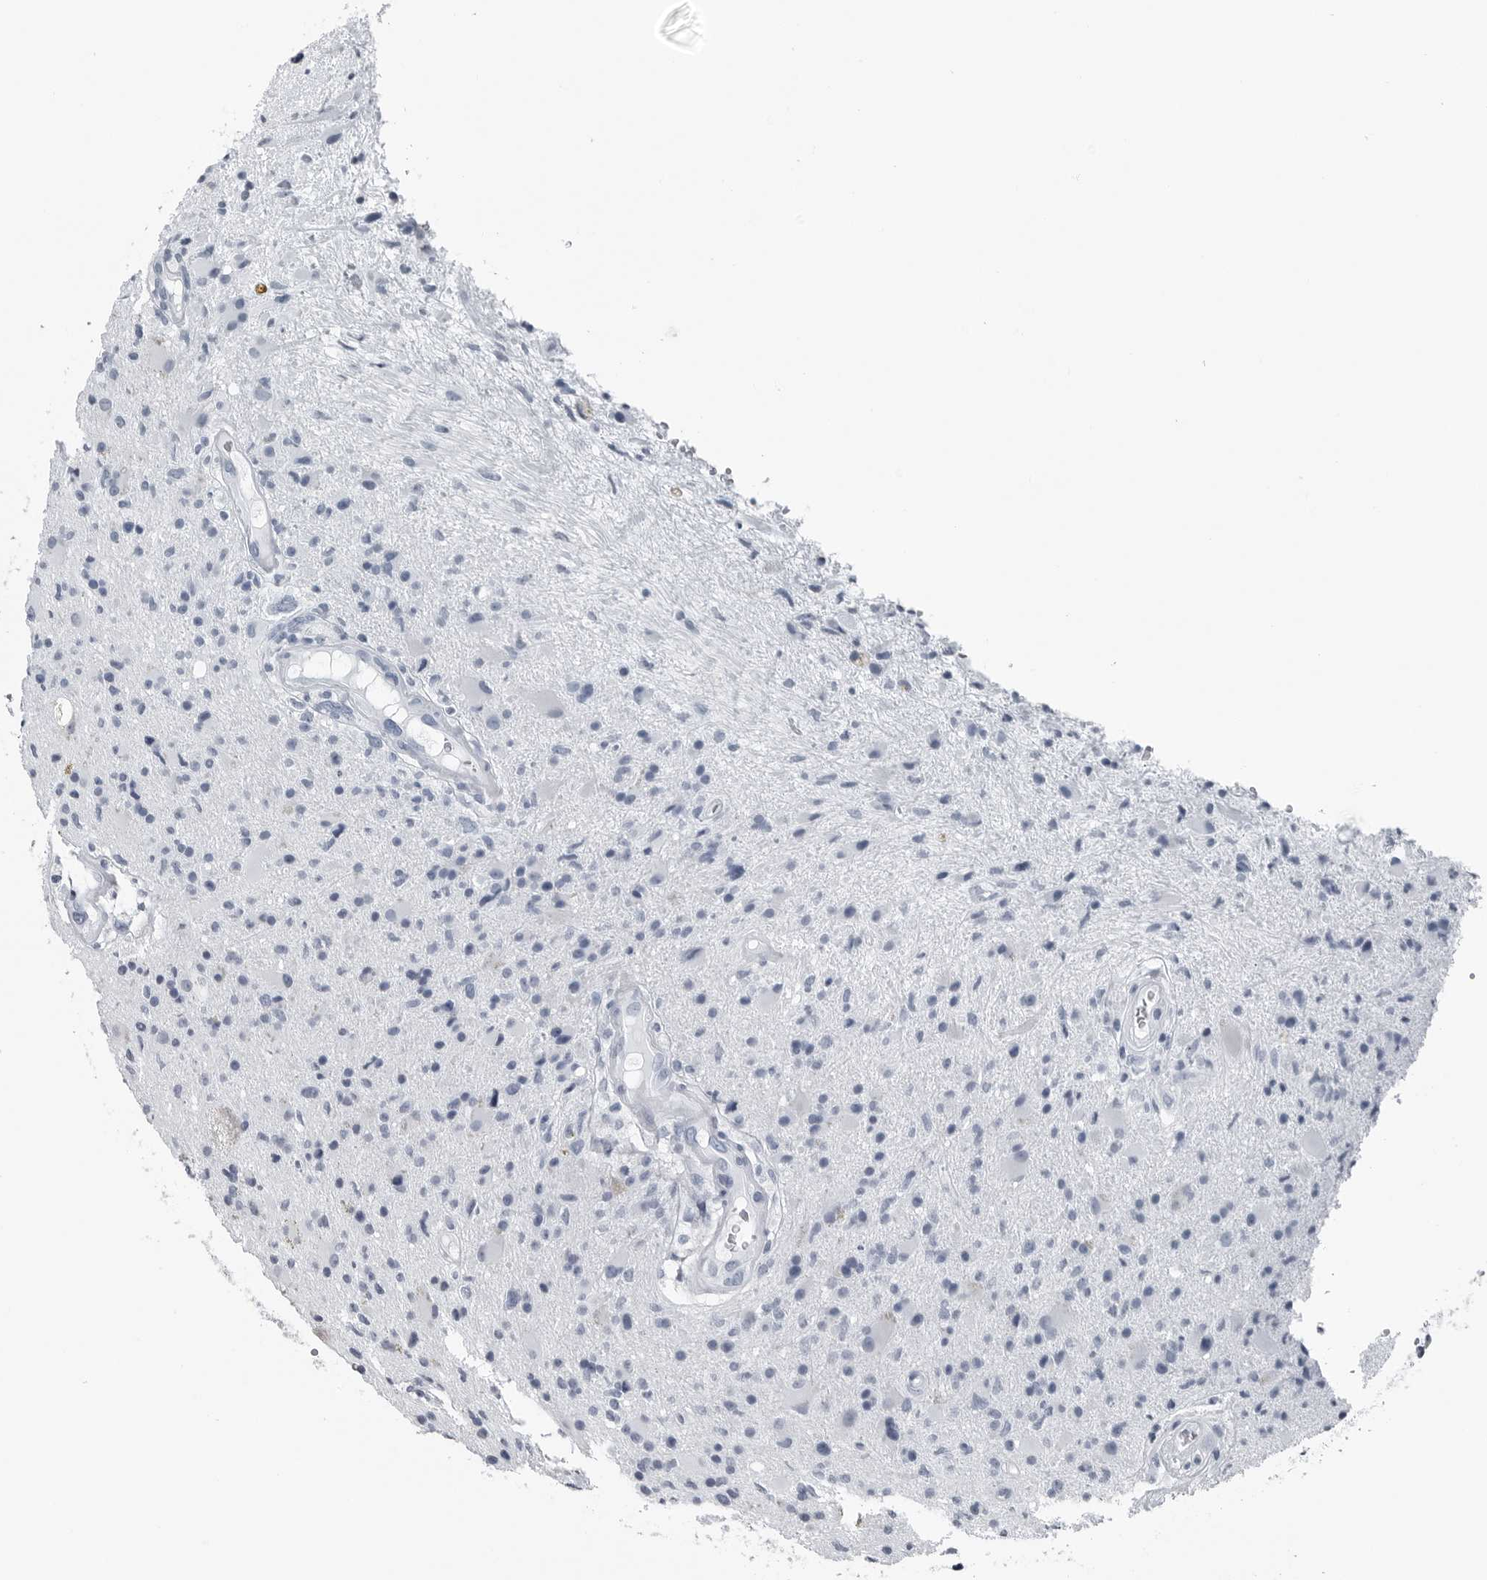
{"staining": {"intensity": "negative", "quantity": "none", "location": "none"}, "tissue": "glioma", "cell_type": "Tumor cells", "image_type": "cancer", "snomed": [{"axis": "morphology", "description": "Glioma, malignant, High grade"}, {"axis": "topography", "description": "Brain"}], "caption": "DAB (3,3'-diaminobenzidine) immunohistochemical staining of malignant high-grade glioma shows no significant expression in tumor cells.", "gene": "SPINK1", "patient": {"sex": "male", "age": 33}}